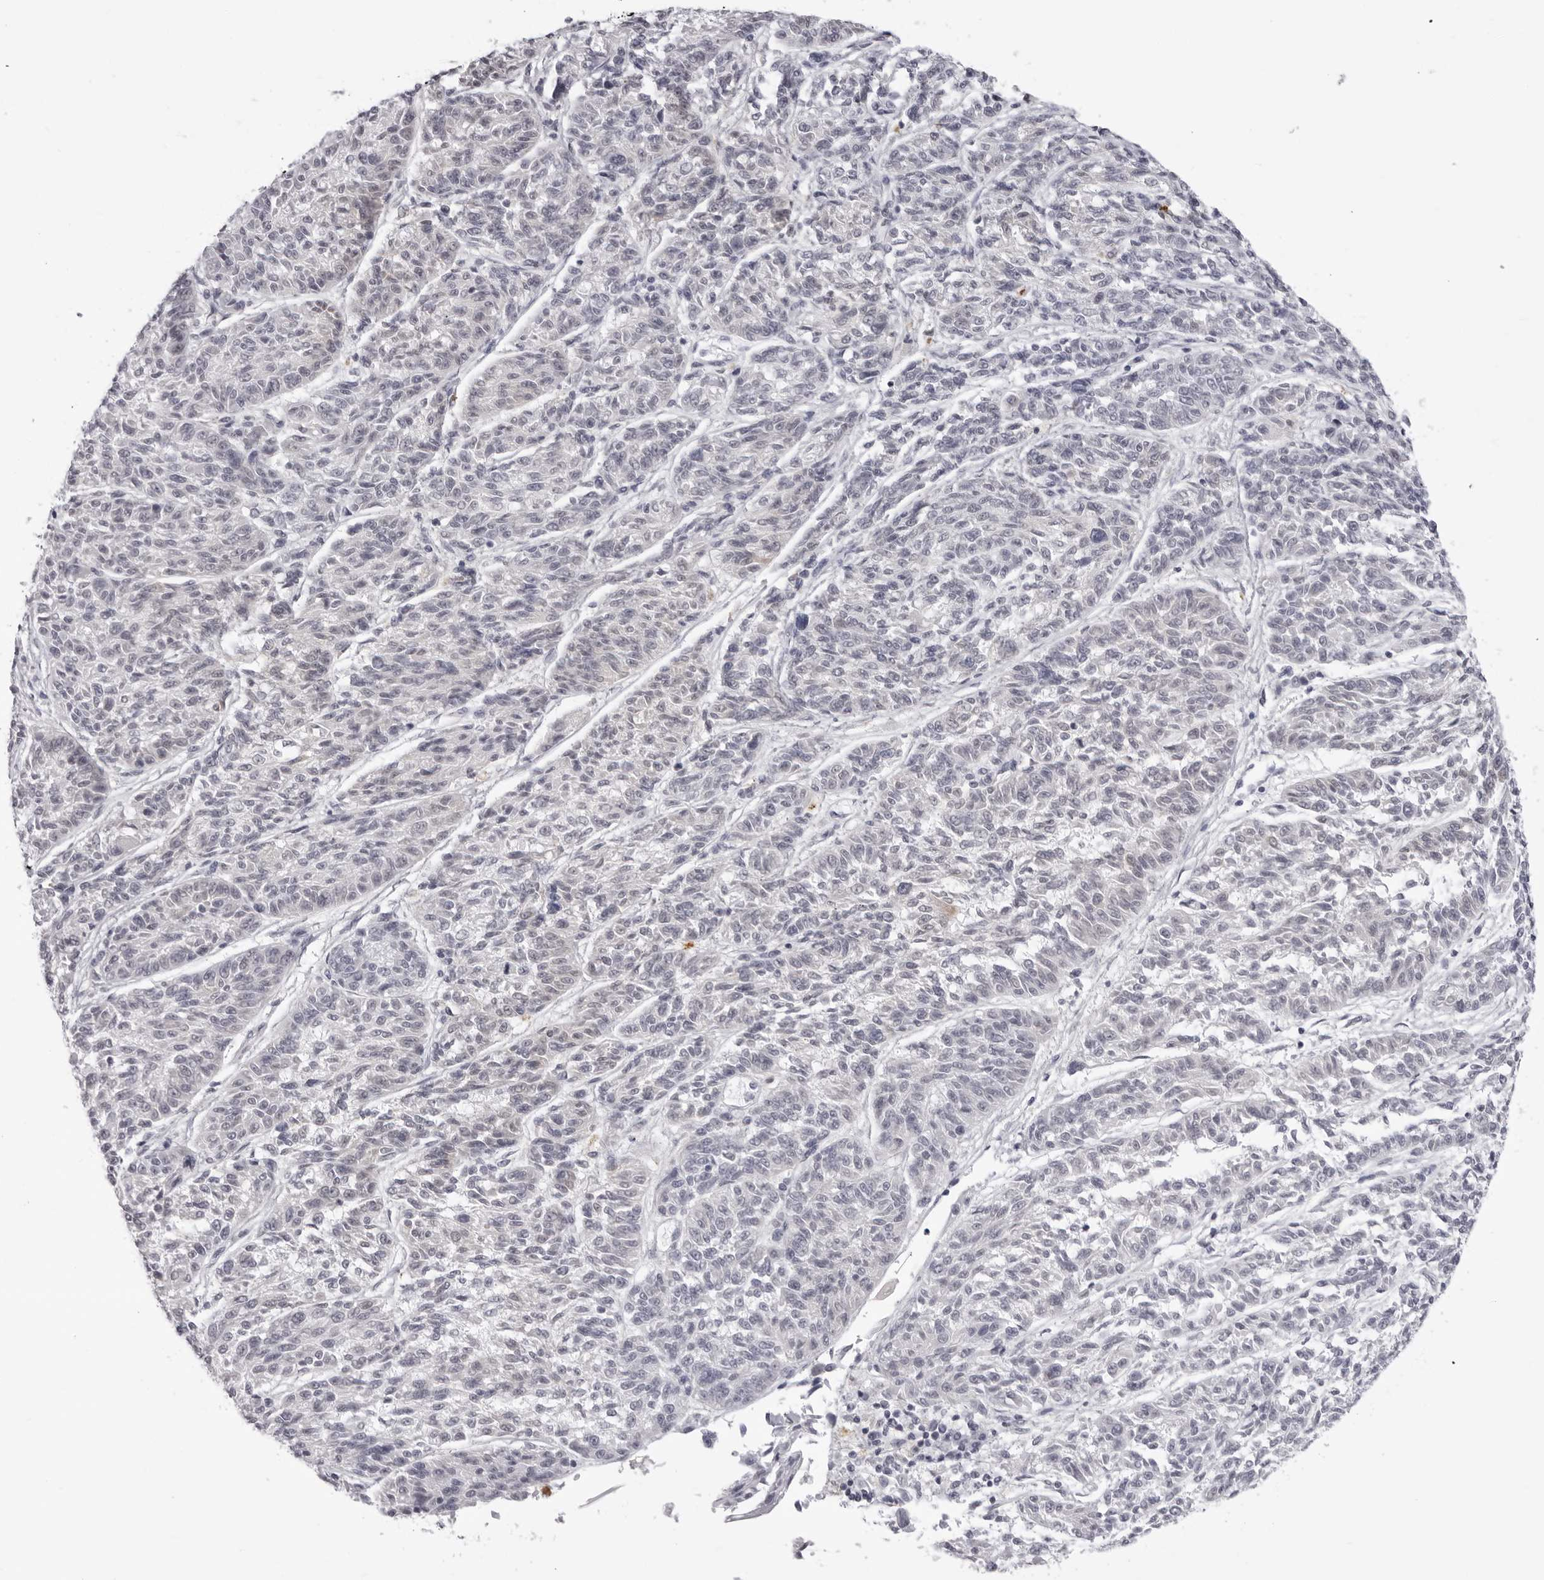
{"staining": {"intensity": "negative", "quantity": "none", "location": "none"}, "tissue": "melanoma", "cell_type": "Tumor cells", "image_type": "cancer", "snomed": [{"axis": "morphology", "description": "Malignant melanoma, NOS"}, {"axis": "topography", "description": "Skin"}], "caption": "An immunohistochemistry photomicrograph of melanoma is shown. There is no staining in tumor cells of melanoma. (Immunohistochemistry, brightfield microscopy, high magnification).", "gene": "SUGCT", "patient": {"sex": "male", "age": 53}}